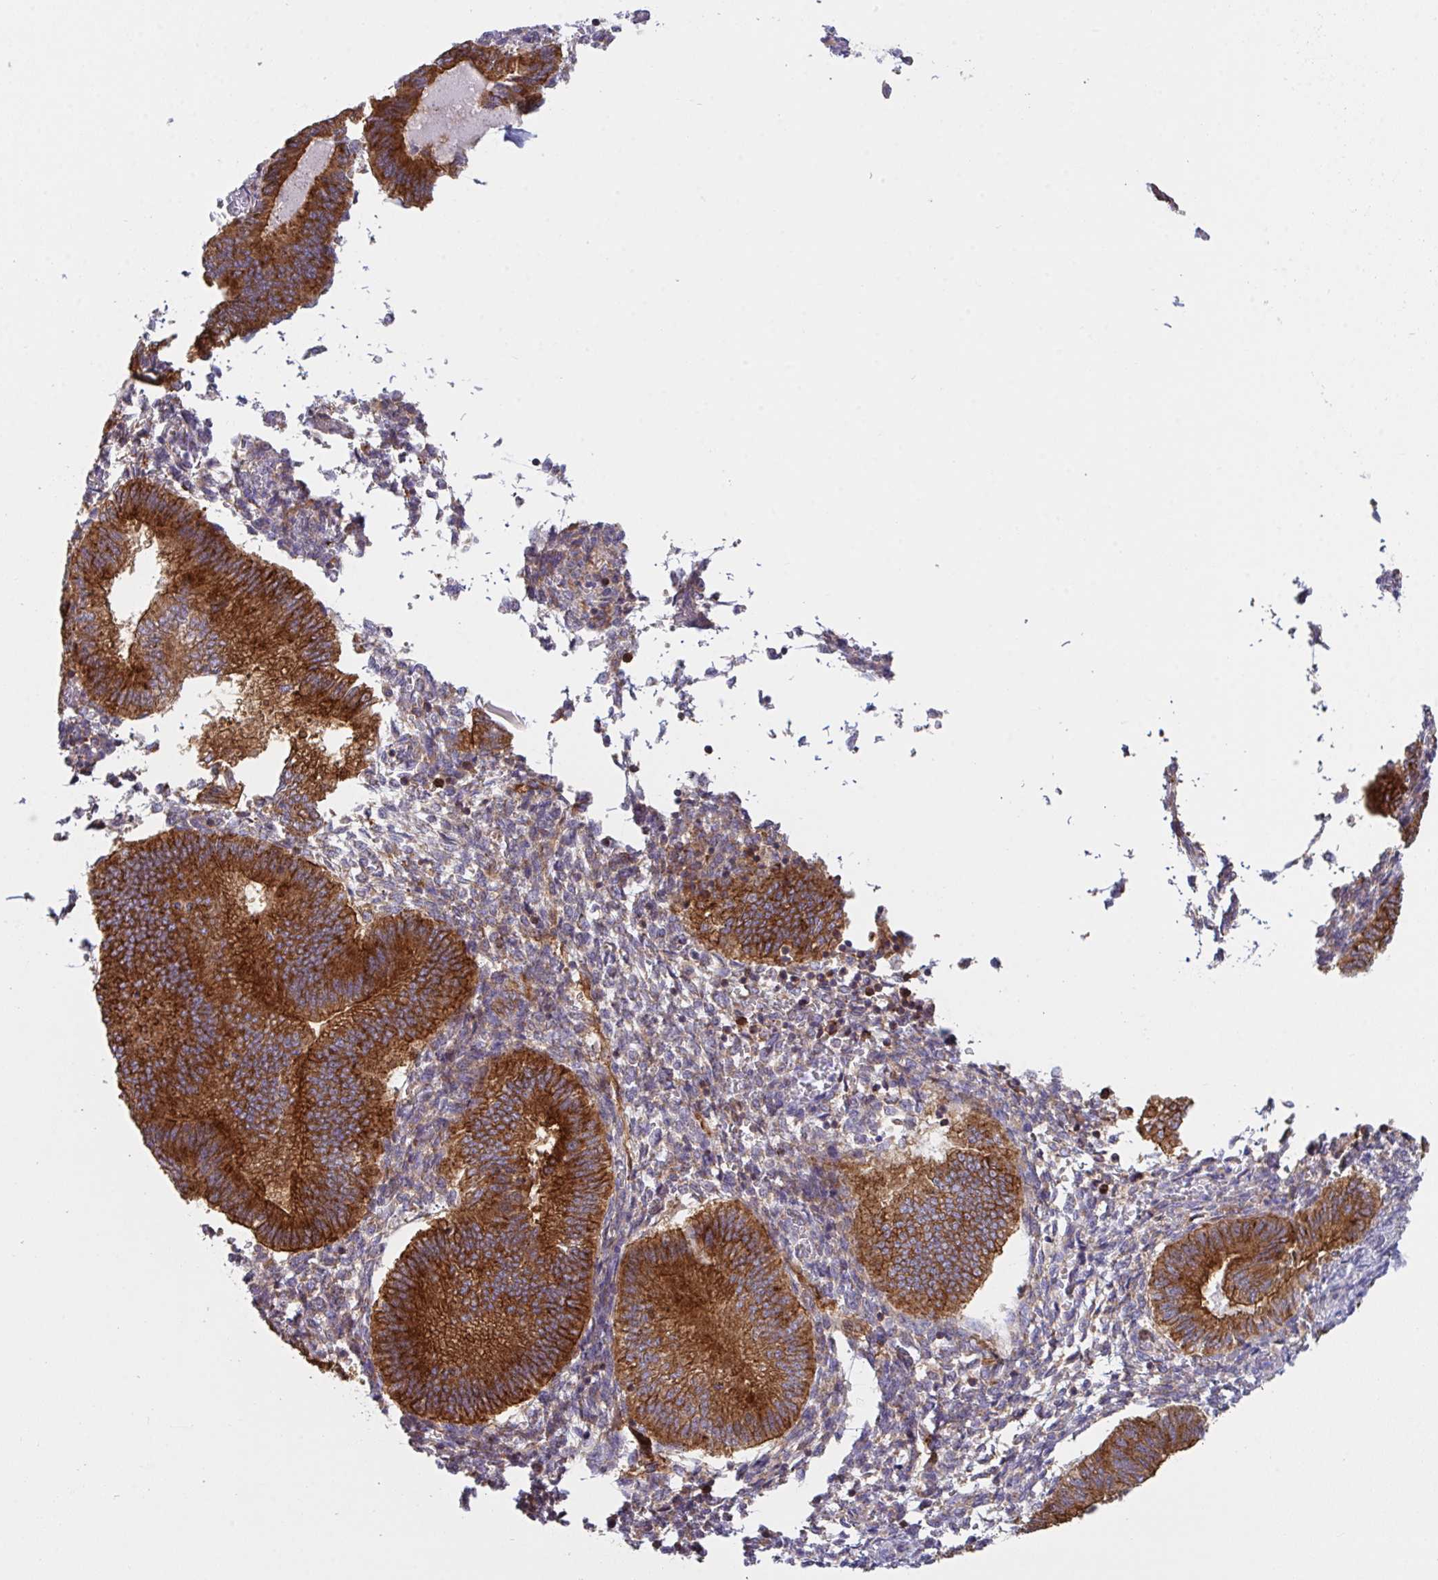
{"staining": {"intensity": "negative", "quantity": "none", "location": "none"}, "tissue": "endometrium", "cell_type": "Cells in endometrial stroma", "image_type": "normal", "snomed": [{"axis": "morphology", "description": "Normal tissue, NOS"}, {"axis": "topography", "description": "Endometrium"}], "caption": "Cells in endometrial stroma show no significant protein staining in unremarkable endometrium. (Brightfield microscopy of DAB (3,3'-diaminobenzidine) IHC at high magnification).", "gene": "YARS2", "patient": {"sex": "female", "age": 25}}